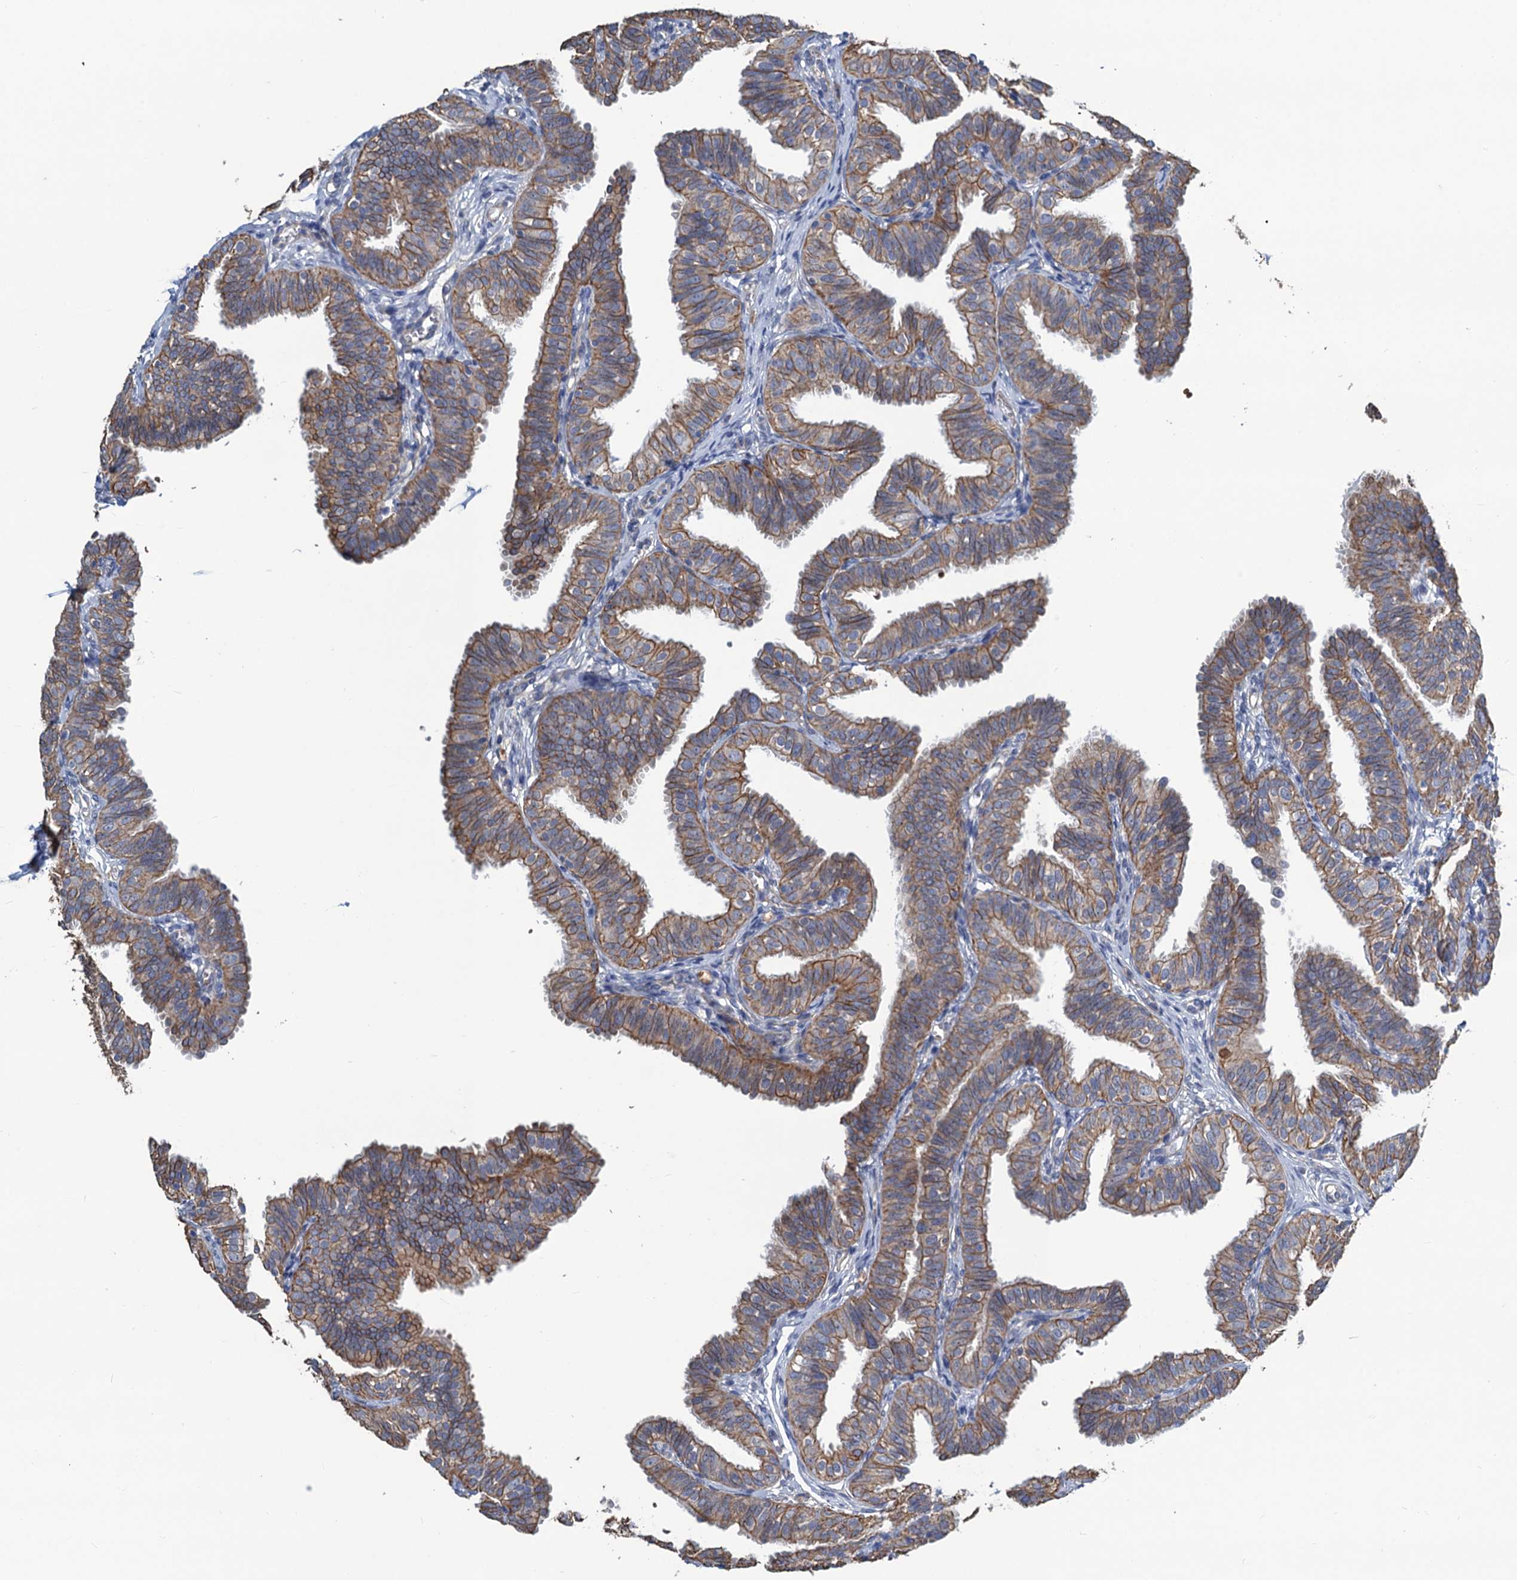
{"staining": {"intensity": "moderate", "quantity": ">75%", "location": "cytoplasmic/membranous"}, "tissue": "fallopian tube", "cell_type": "Glandular cells", "image_type": "normal", "snomed": [{"axis": "morphology", "description": "Normal tissue, NOS"}, {"axis": "topography", "description": "Fallopian tube"}], "caption": "Approximately >75% of glandular cells in benign fallopian tube demonstrate moderate cytoplasmic/membranous protein positivity as visualized by brown immunohistochemical staining.", "gene": "SMCO3", "patient": {"sex": "female", "age": 35}}